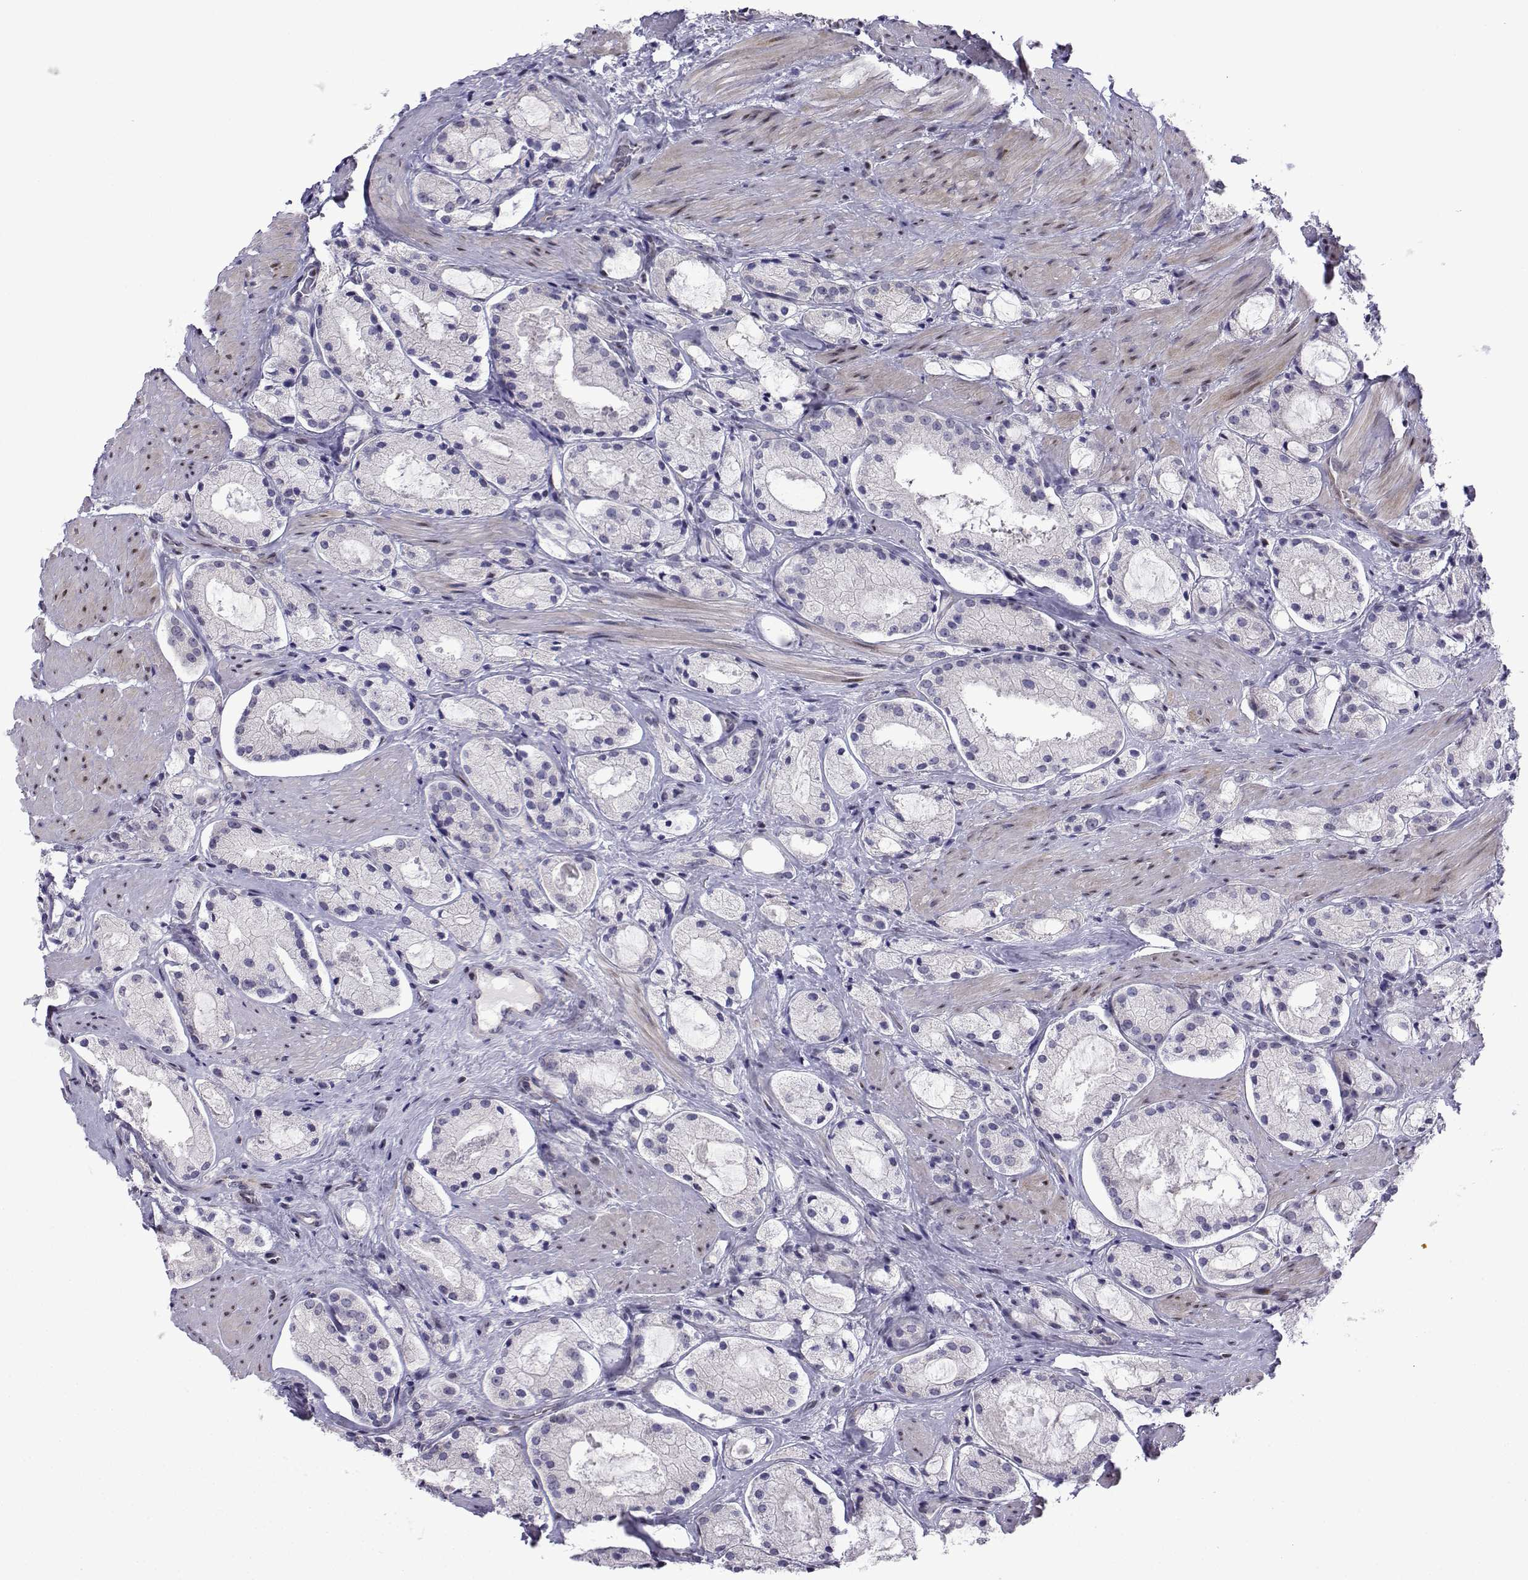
{"staining": {"intensity": "negative", "quantity": "none", "location": "none"}, "tissue": "prostate cancer", "cell_type": "Tumor cells", "image_type": "cancer", "snomed": [{"axis": "morphology", "description": "Adenocarcinoma, NOS"}, {"axis": "morphology", "description": "Adenocarcinoma, High grade"}, {"axis": "topography", "description": "Prostate"}], "caption": "This is an immunohistochemistry (IHC) histopathology image of human prostate cancer (adenocarcinoma (high-grade)). There is no staining in tumor cells.", "gene": "CFAP70", "patient": {"sex": "male", "age": 64}}